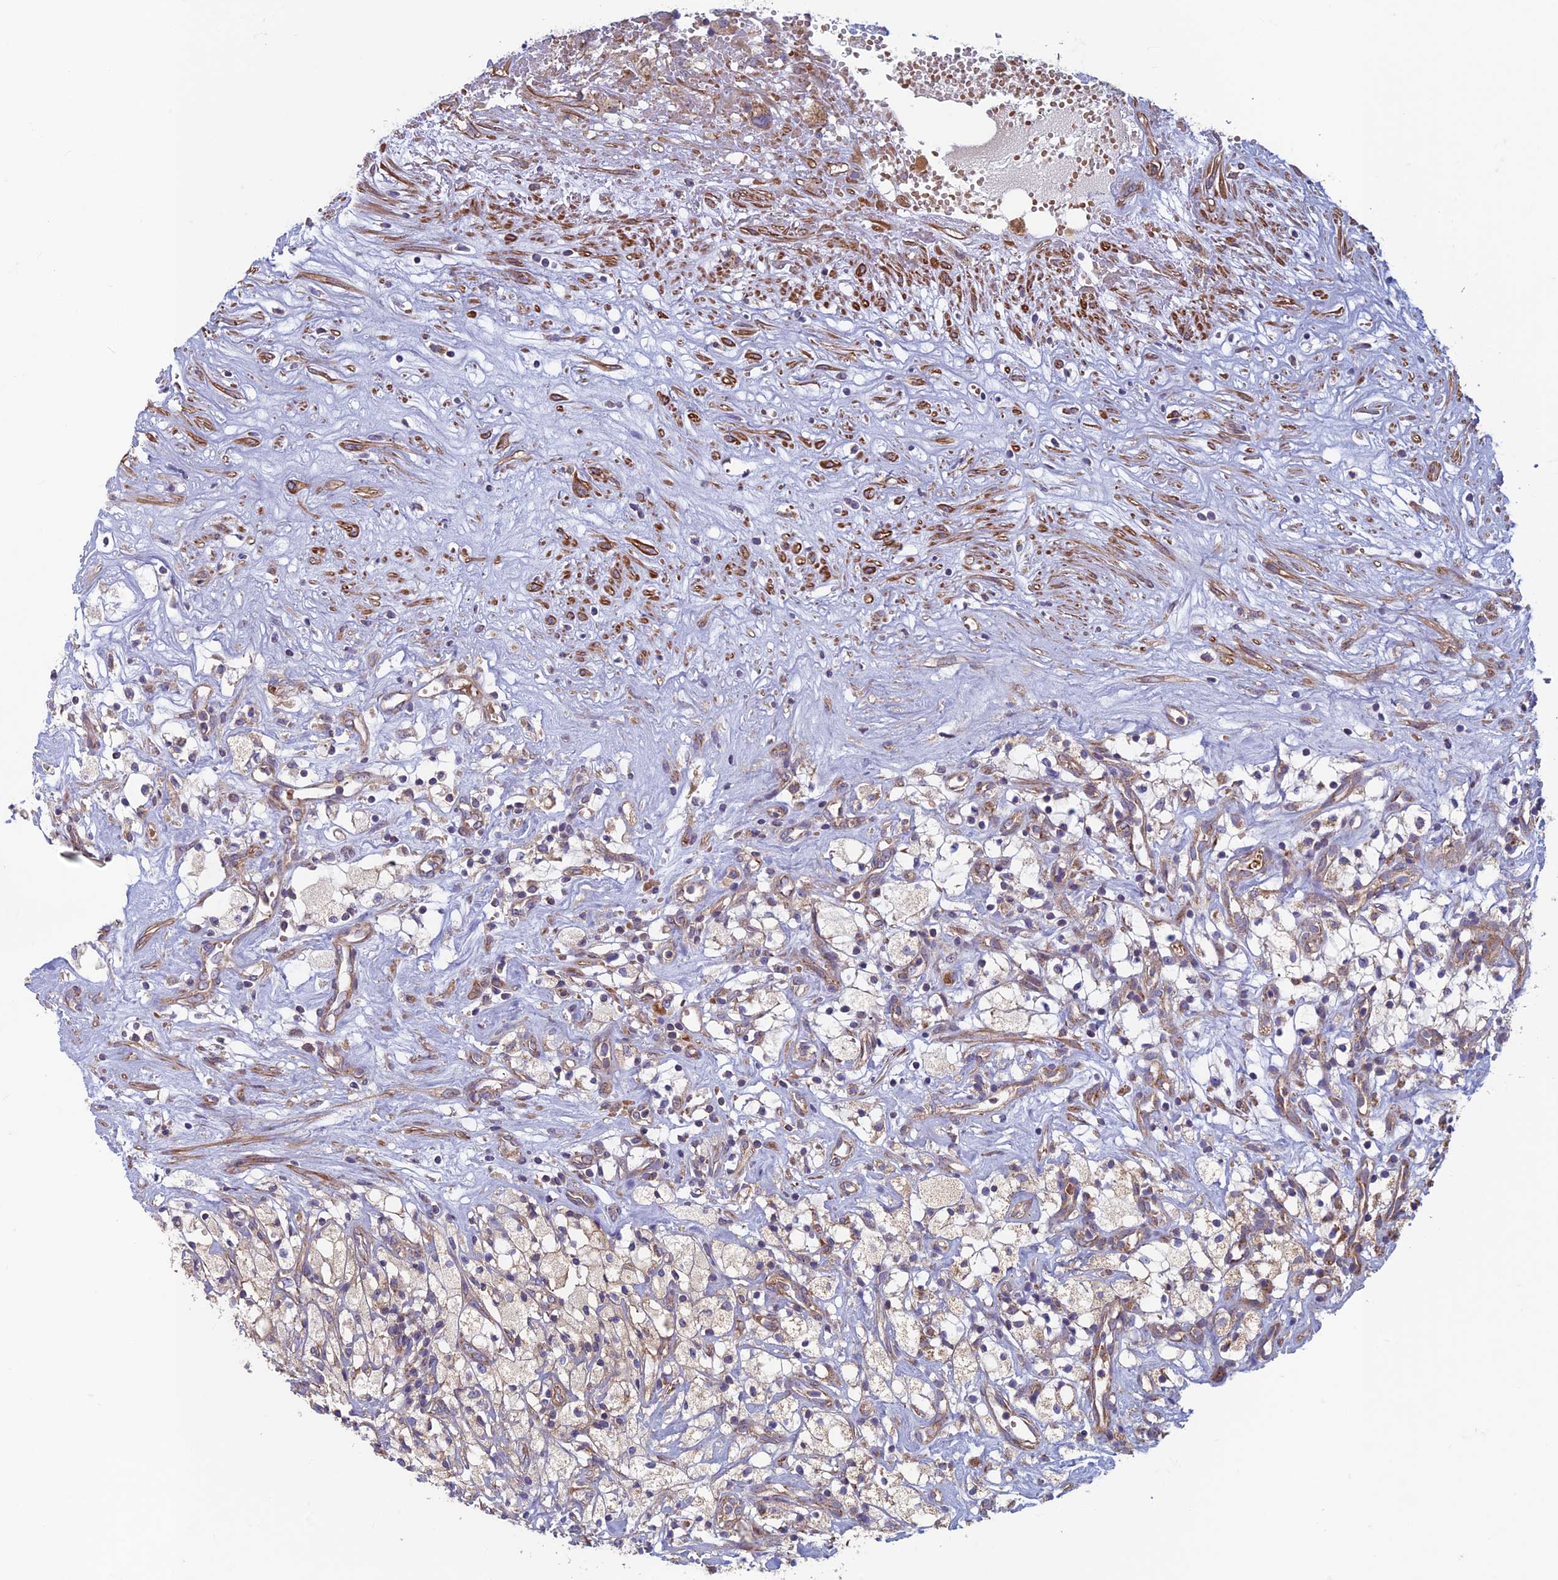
{"staining": {"intensity": "weak", "quantity": "25%-75%", "location": "cytoplasmic/membranous"}, "tissue": "renal cancer", "cell_type": "Tumor cells", "image_type": "cancer", "snomed": [{"axis": "morphology", "description": "Adenocarcinoma, NOS"}, {"axis": "topography", "description": "Kidney"}], "caption": "High-magnification brightfield microscopy of renal adenocarcinoma stained with DAB (3,3'-diaminobenzidine) (brown) and counterstained with hematoxylin (blue). tumor cells exhibit weak cytoplasmic/membranous positivity is appreciated in approximately25%-75% of cells.", "gene": "DNM1L", "patient": {"sex": "male", "age": 59}}